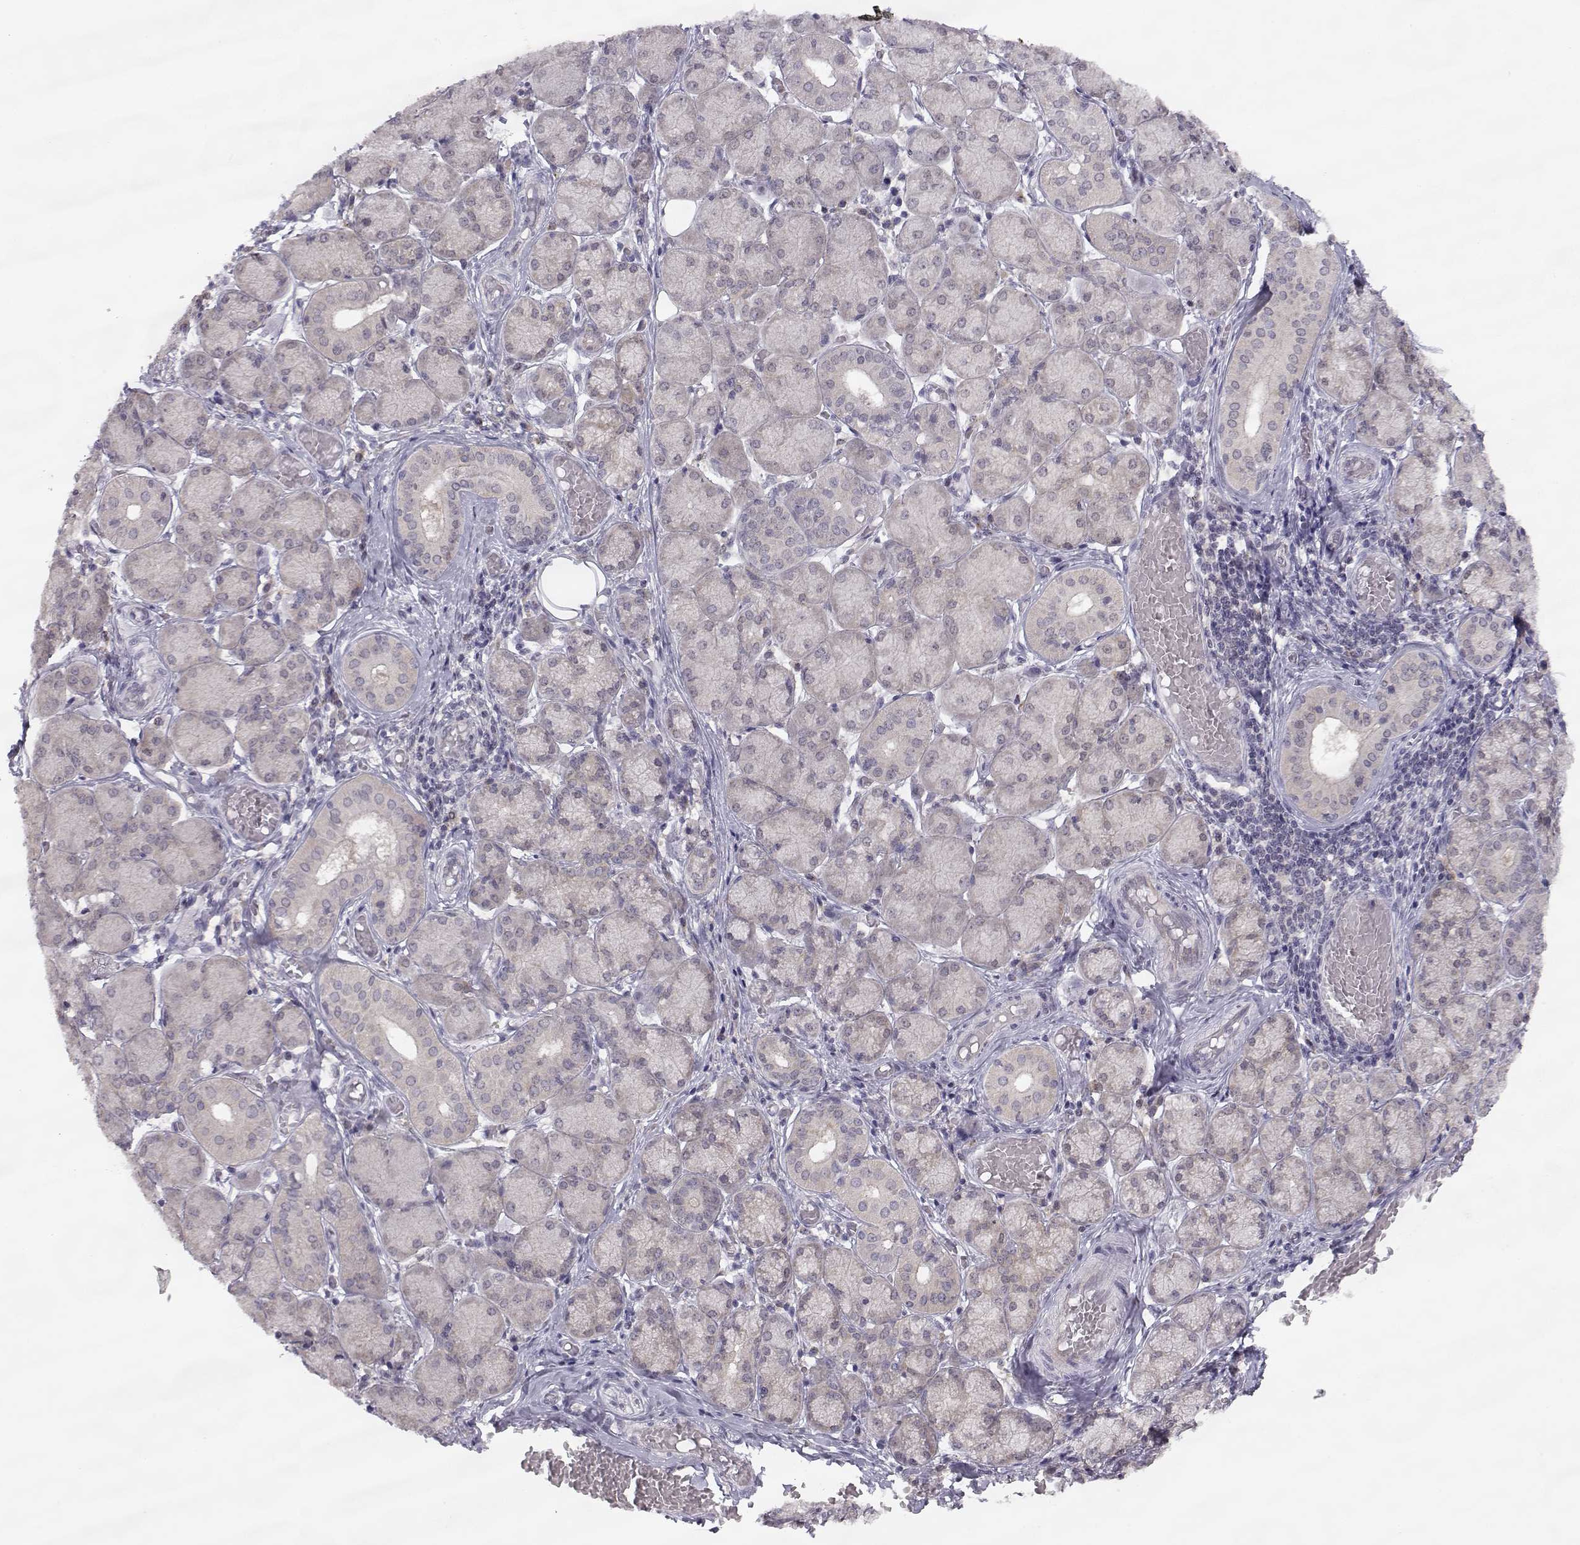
{"staining": {"intensity": "weak", "quantity": "25%-75%", "location": "cytoplasmic/membranous"}, "tissue": "salivary gland", "cell_type": "Glandular cells", "image_type": "normal", "snomed": [{"axis": "morphology", "description": "Normal tissue, NOS"}, {"axis": "topography", "description": "Salivary gland"}, {"axis": "topography", "description": "Peripheral nerve tissue"}], "caption": "Weak cytoplasmic/membranous staining for a protein is identified in approximately 25%-75% of glandular cells of normal salivary gland using immunohistochemistry (IHC).", "gene": "KIF13B", "patient": {"sex": "female", "age": 24}}